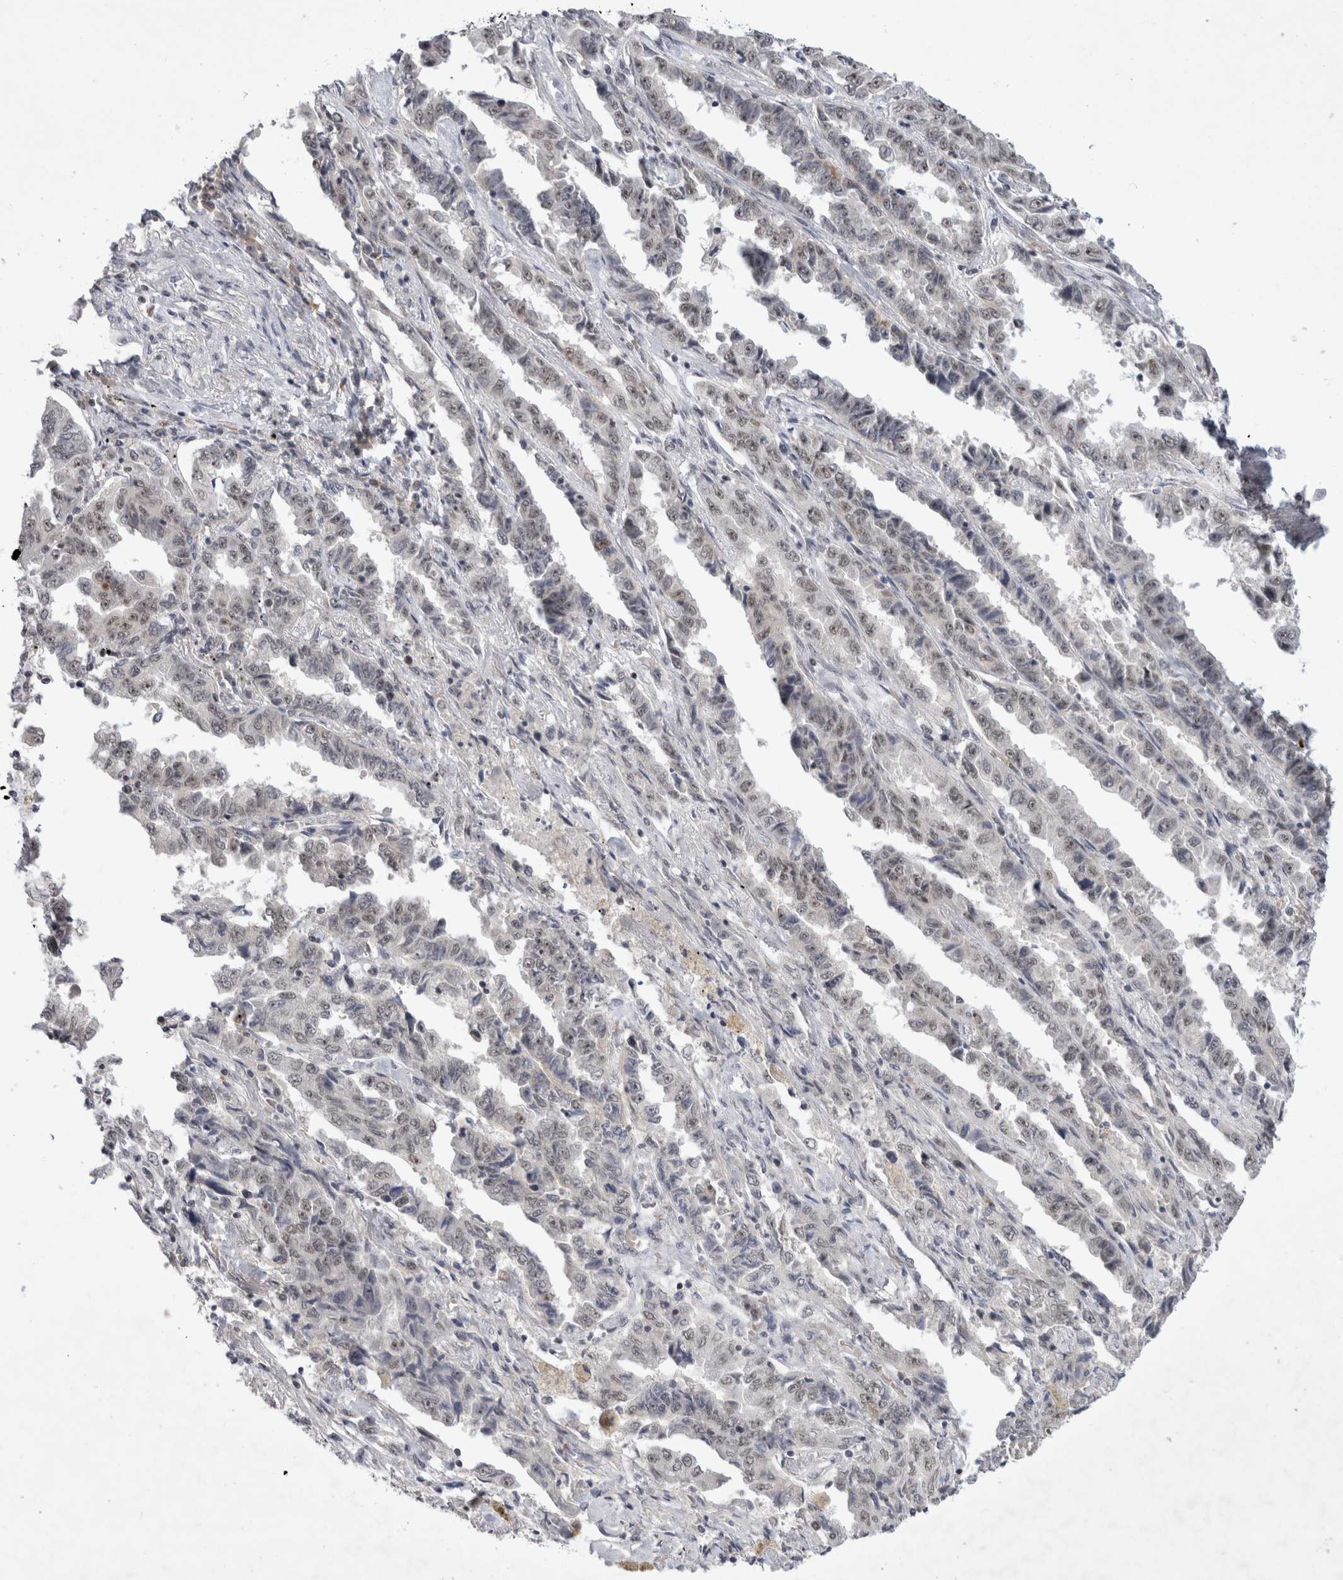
{"staining": {"intensity": "weak", "quantity": "<25%", "location": "nuclear"}, "tissue": "lung cancer", "cell_type": "Tumor cells", "image_type": "cancer", "snomed": [{"axis": "morphology", "description": "Adenocarcinoma, NOS"}, {"axis": "topography", "description": "Lung"}], "caption": "This is an IHC micrograph of lung cancer. There is no positivity in tumor cells.", "gene": "HESX1", "patient": {"sex": "female", "age": 51}}